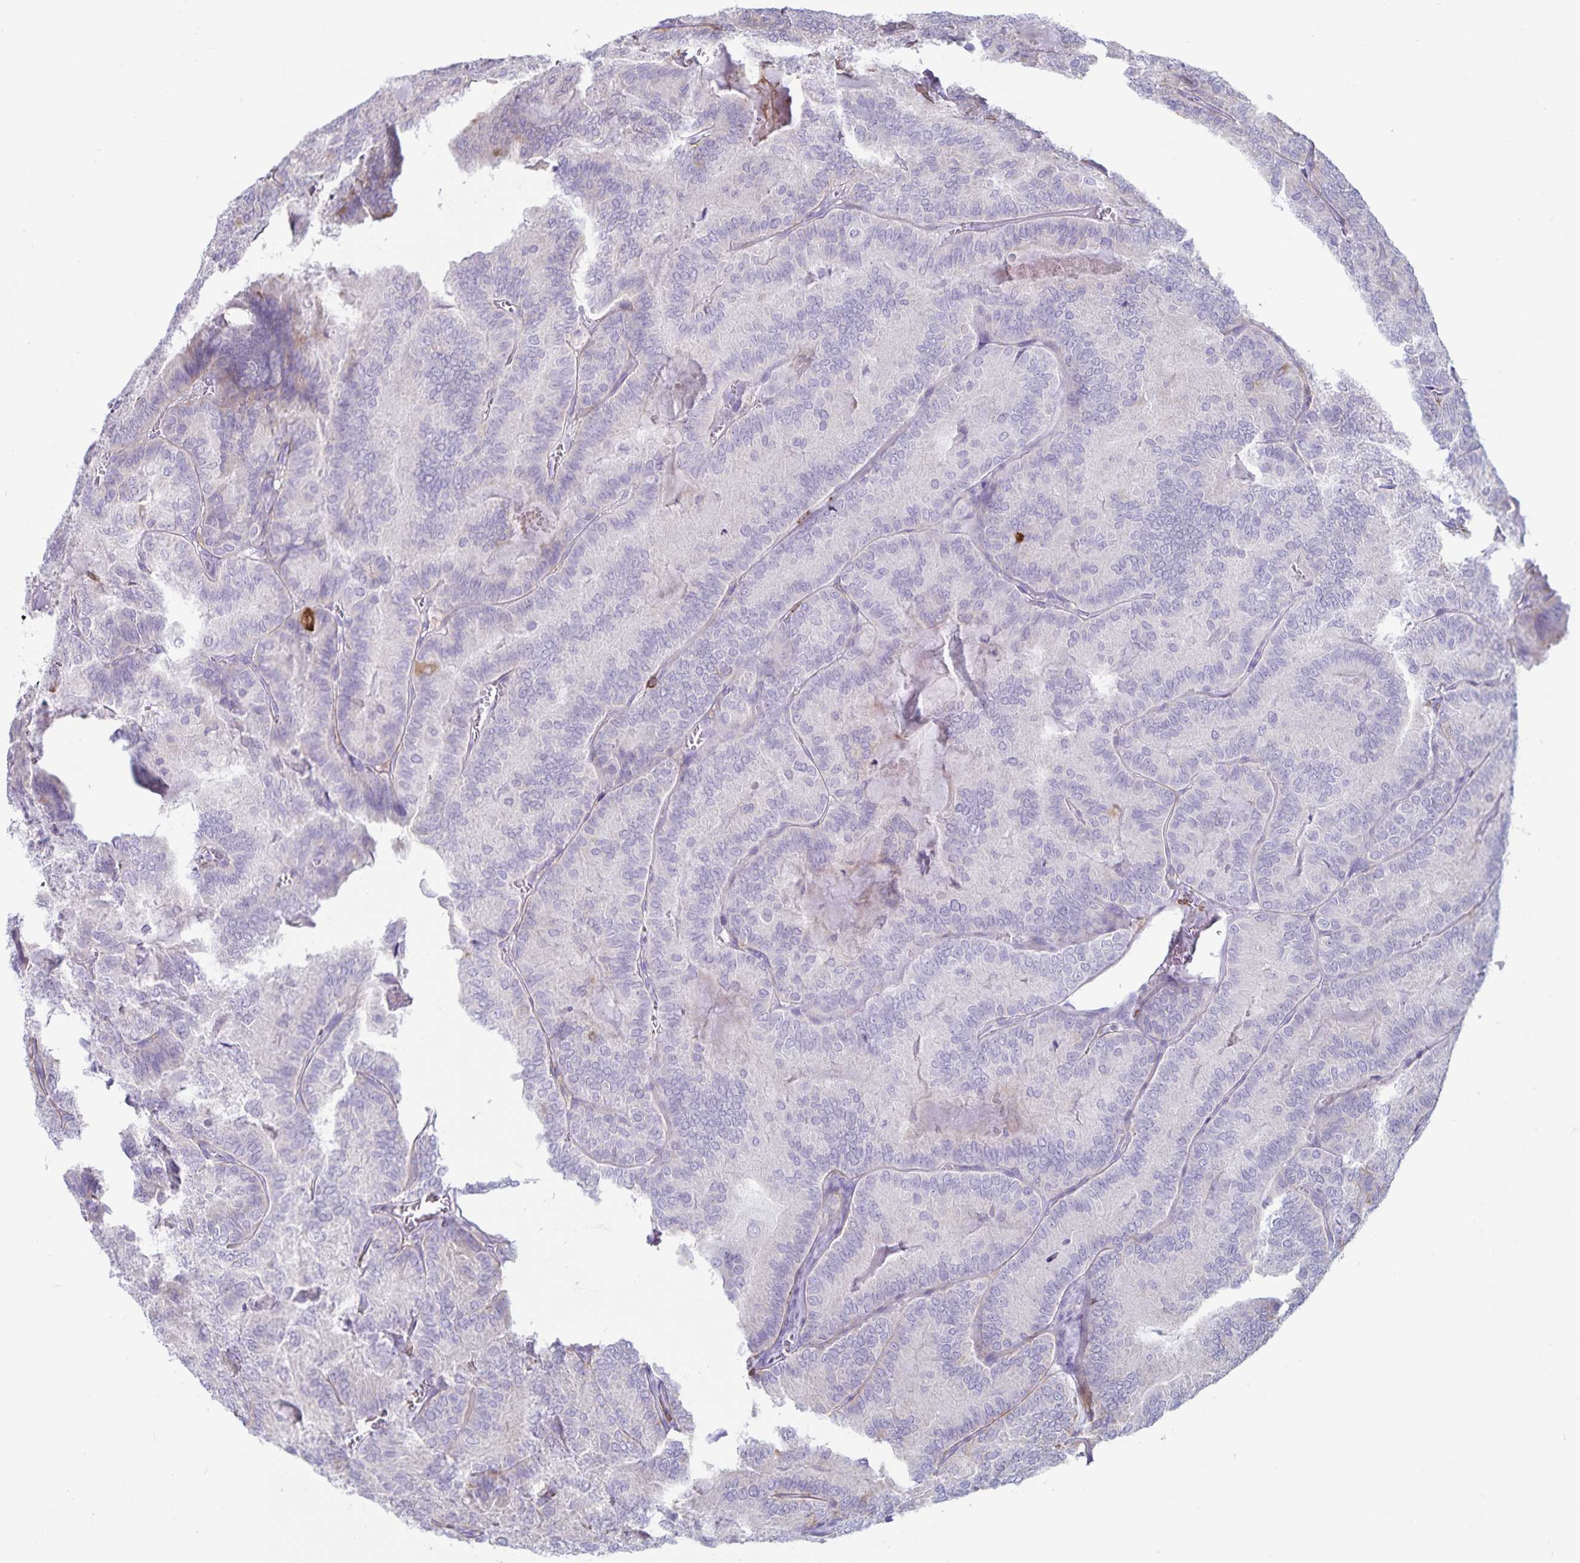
{"staining": {"intensity": "negative", "quantity": "none", "location": "none"}, "tissue": "thyroid cancer", "cell_type": "Tumor cells", "image_type": "cancer", "snomed": [{"axis": "morphology", "description": "Papillary adenocarcinoma, NOS"}, {"axis": "topography", "description": "Thyroid gland"}], "caption": "Image shows no protein expression in tumor cells of papillary adenocarcinoma (thyroid) tissue.", "gene": "GNLY", "patient": {"sex": "female", "age": 75}}